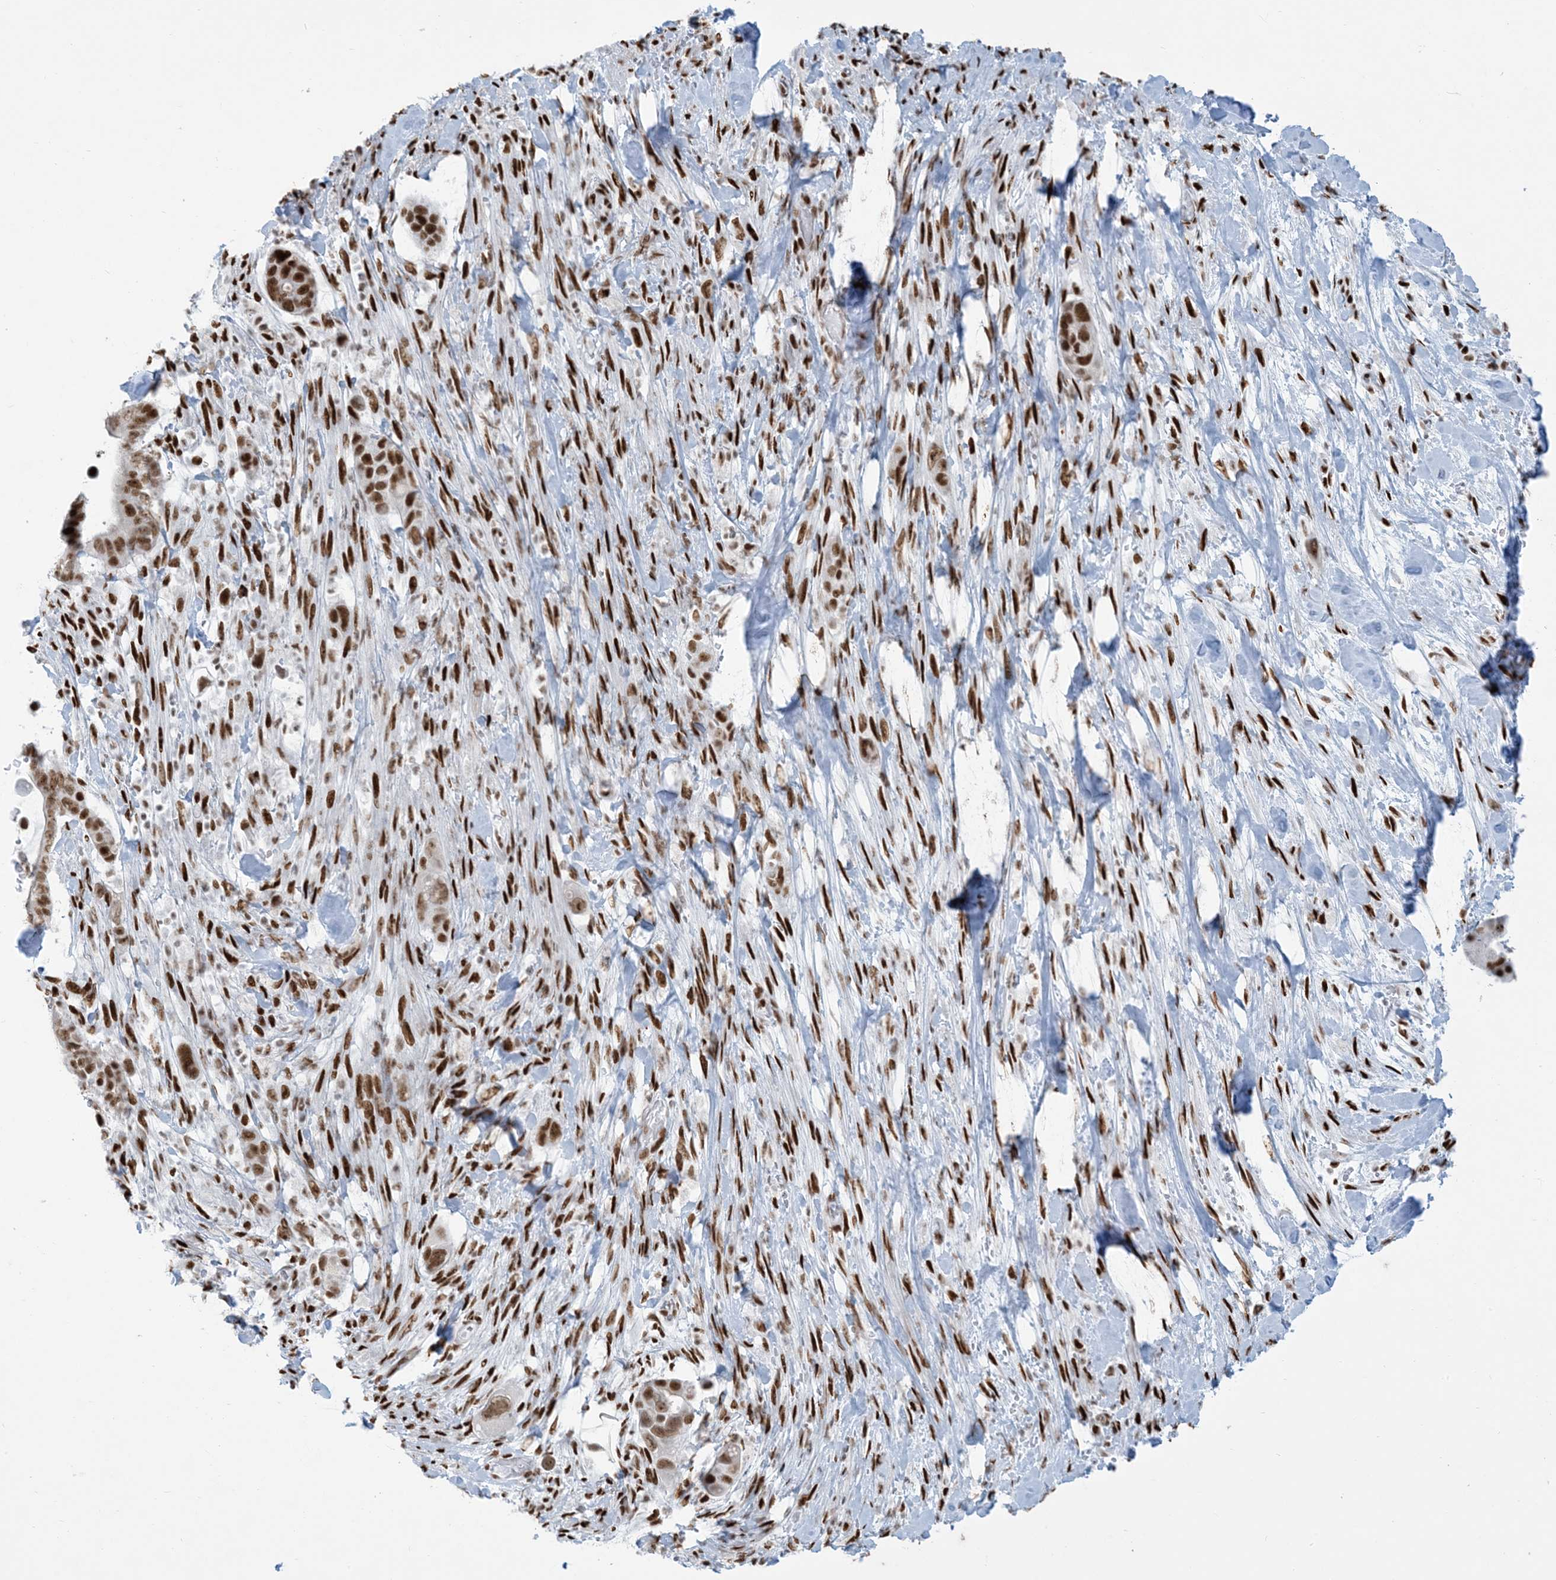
{"staining": {"intensity": "strong", "quantity": ">75%", "location": "nuclear"}, "tissue": "pancreatic cancer", "cell_type": "Tumor cells", "image_type": "cancer", "snomed": [{"axis": "morphology", "description": "Adenocarcinoma, NOS"}, {"axis": "topography", "description": "Pancreas"}], "caption": "This histopathology image demonstrates immunohistochemistry (IHC) staining of human pancreatic cancer (adenocarcinoma), with high strong nuclear expression in about >75% of tumor cells.", "gene": "STAG1", "patient": {"sex": "male", "age": 68}}